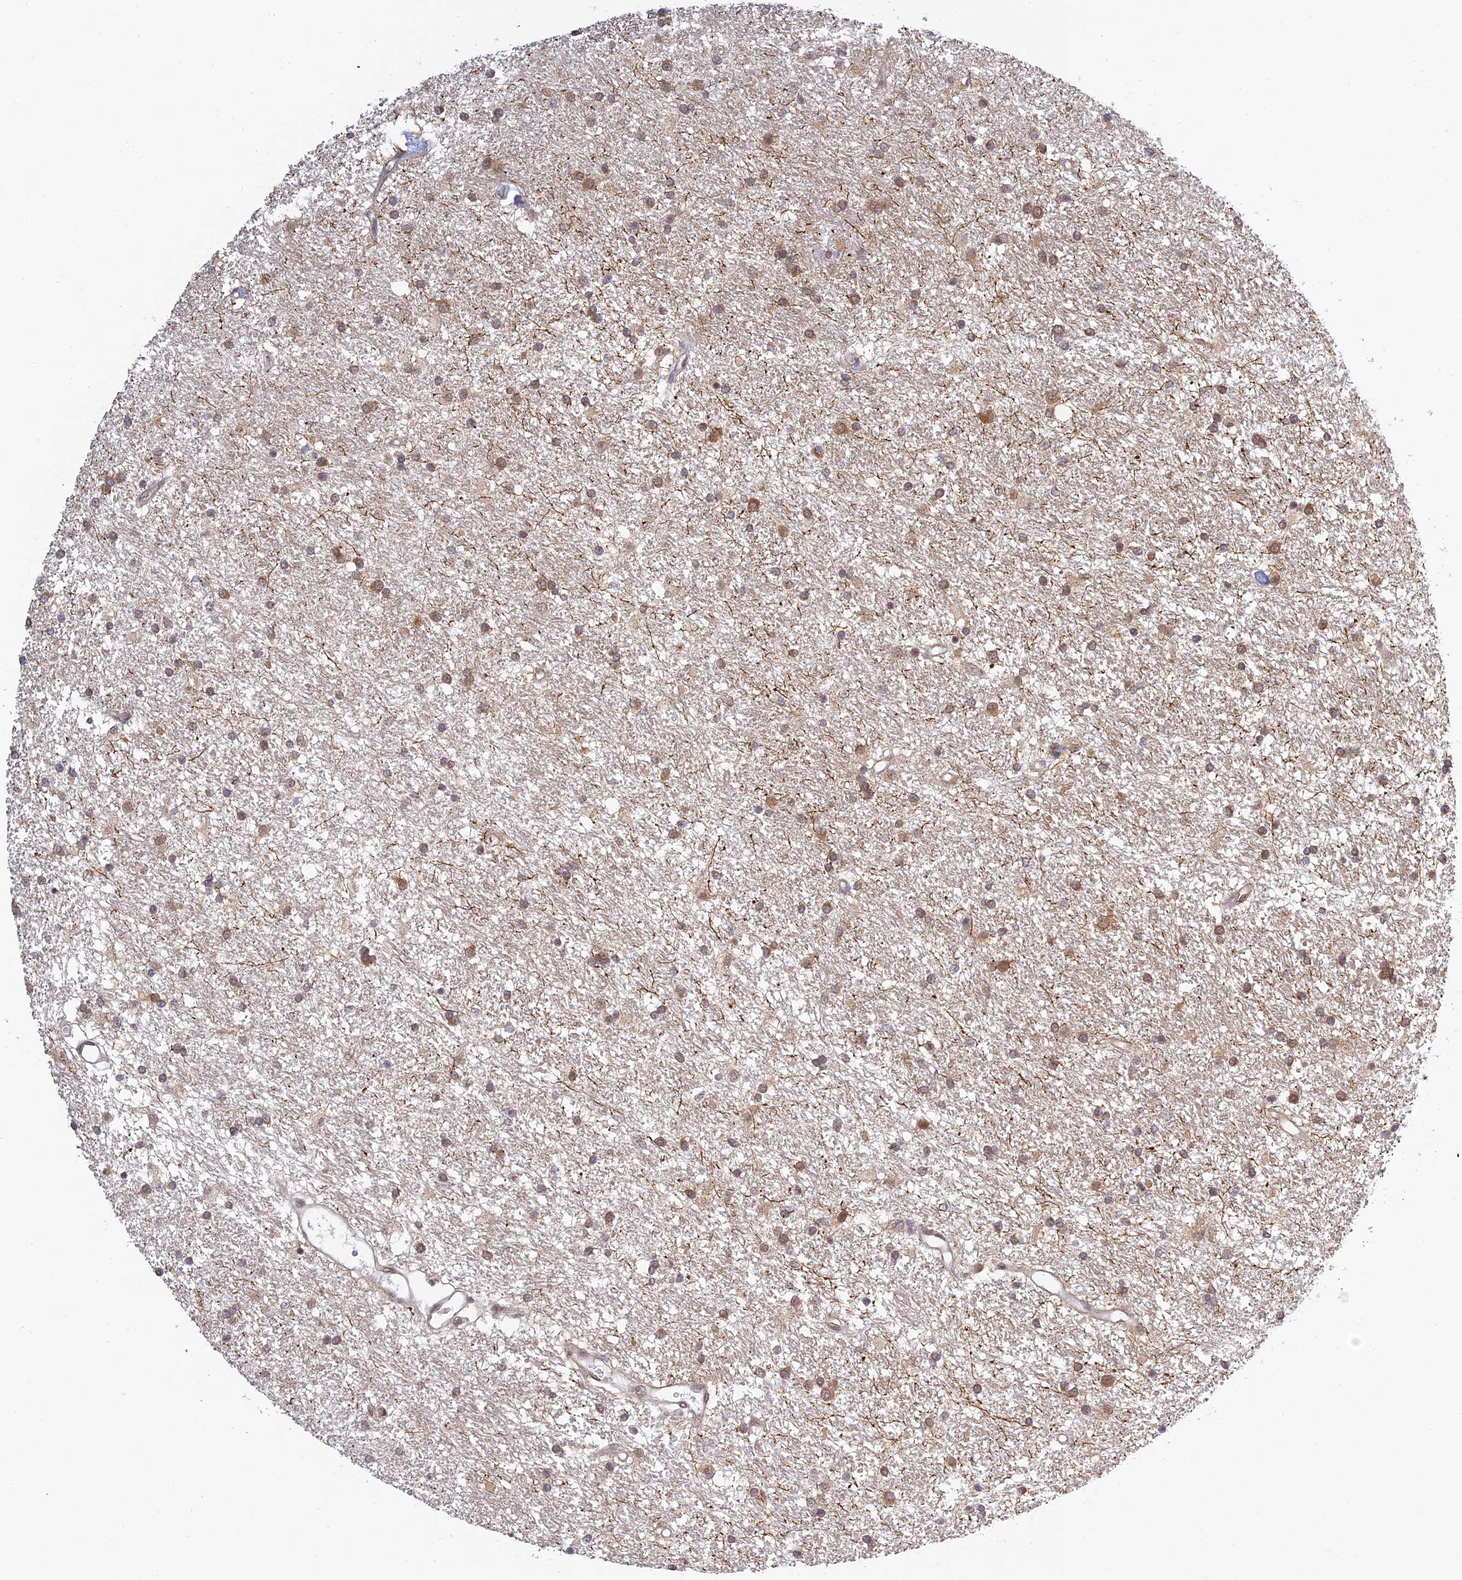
{"staining": {"intensity": "moderate", "quantity": ">75%", "location": "cytoplasmic/membranous"}, "tissue": "glioma", "cell_type": "Tumor cells", "image_type": "cancer", "snomed": [{"axis": "morphology", "description": "Glioma, malignant, High grade"}, {"axis": "topography", "description": "Brain"}], "caption": "This is an image of immunohistochemistry (IHC) staining of malignant glioma (high-grade), which shows moderate positivity in the cytoplasmic/membranous of tumor cells.", "gene": "SKIC8", "patient": {"sex": "male", "age": 77}}